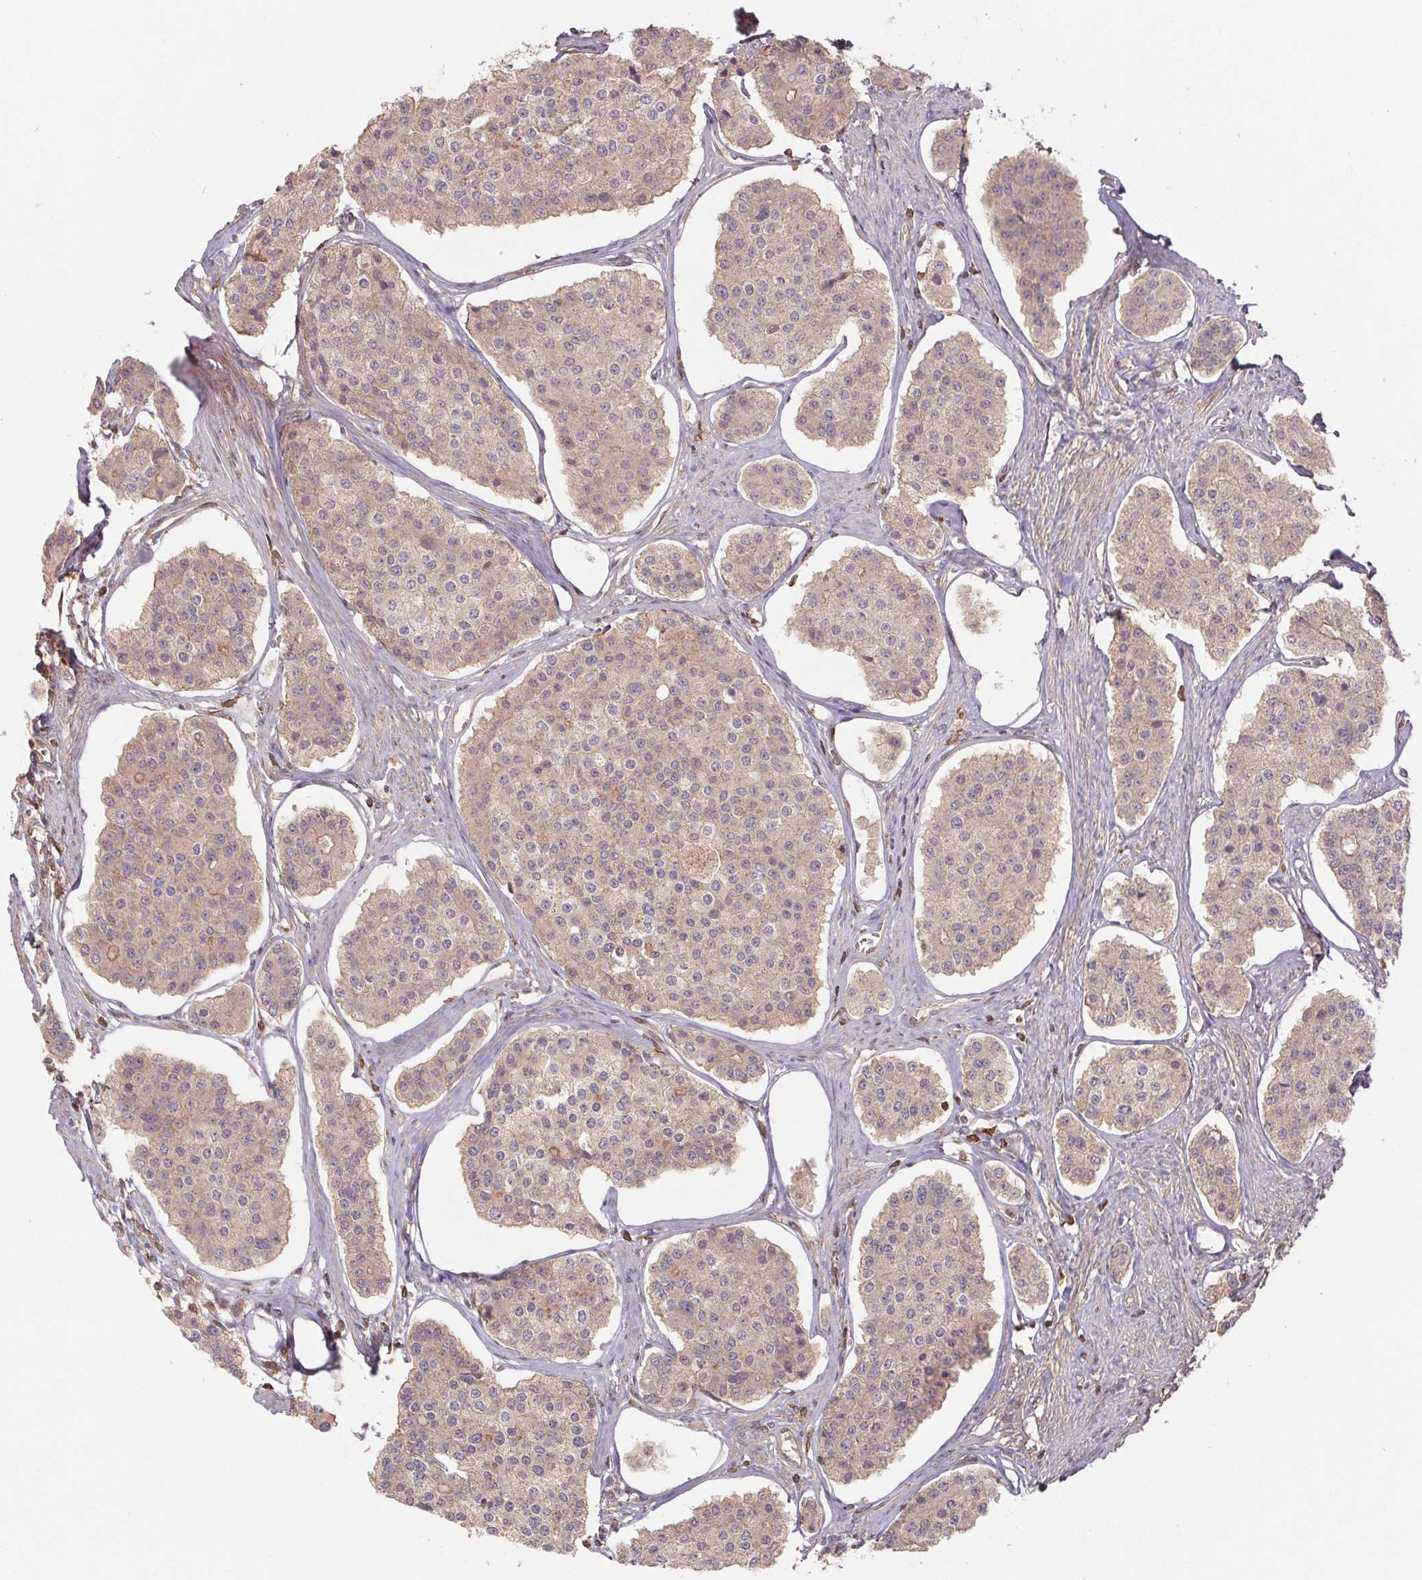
{"staining": {"intensity": "moderate", "quantity": ">75%", "location": "cytoplasmic/membranous"}, "tissue": "carcinoid", "cell_type": "Tumor cells", "image_type": "cancer", "snomed": [{"axis": "morphology", "description": "Carcinoid, malignant, NOS"}, {"axis": "topography", "description": "Small intestine"}], "caption": "Carcinoid was stained to show a protein in brown. There is medium levels of moderate cytoplasmic/membranous positivity in about >75% of tumor cells.", "gene": "TUBA3D", "patient": {"sex": "female", "age": 65}}